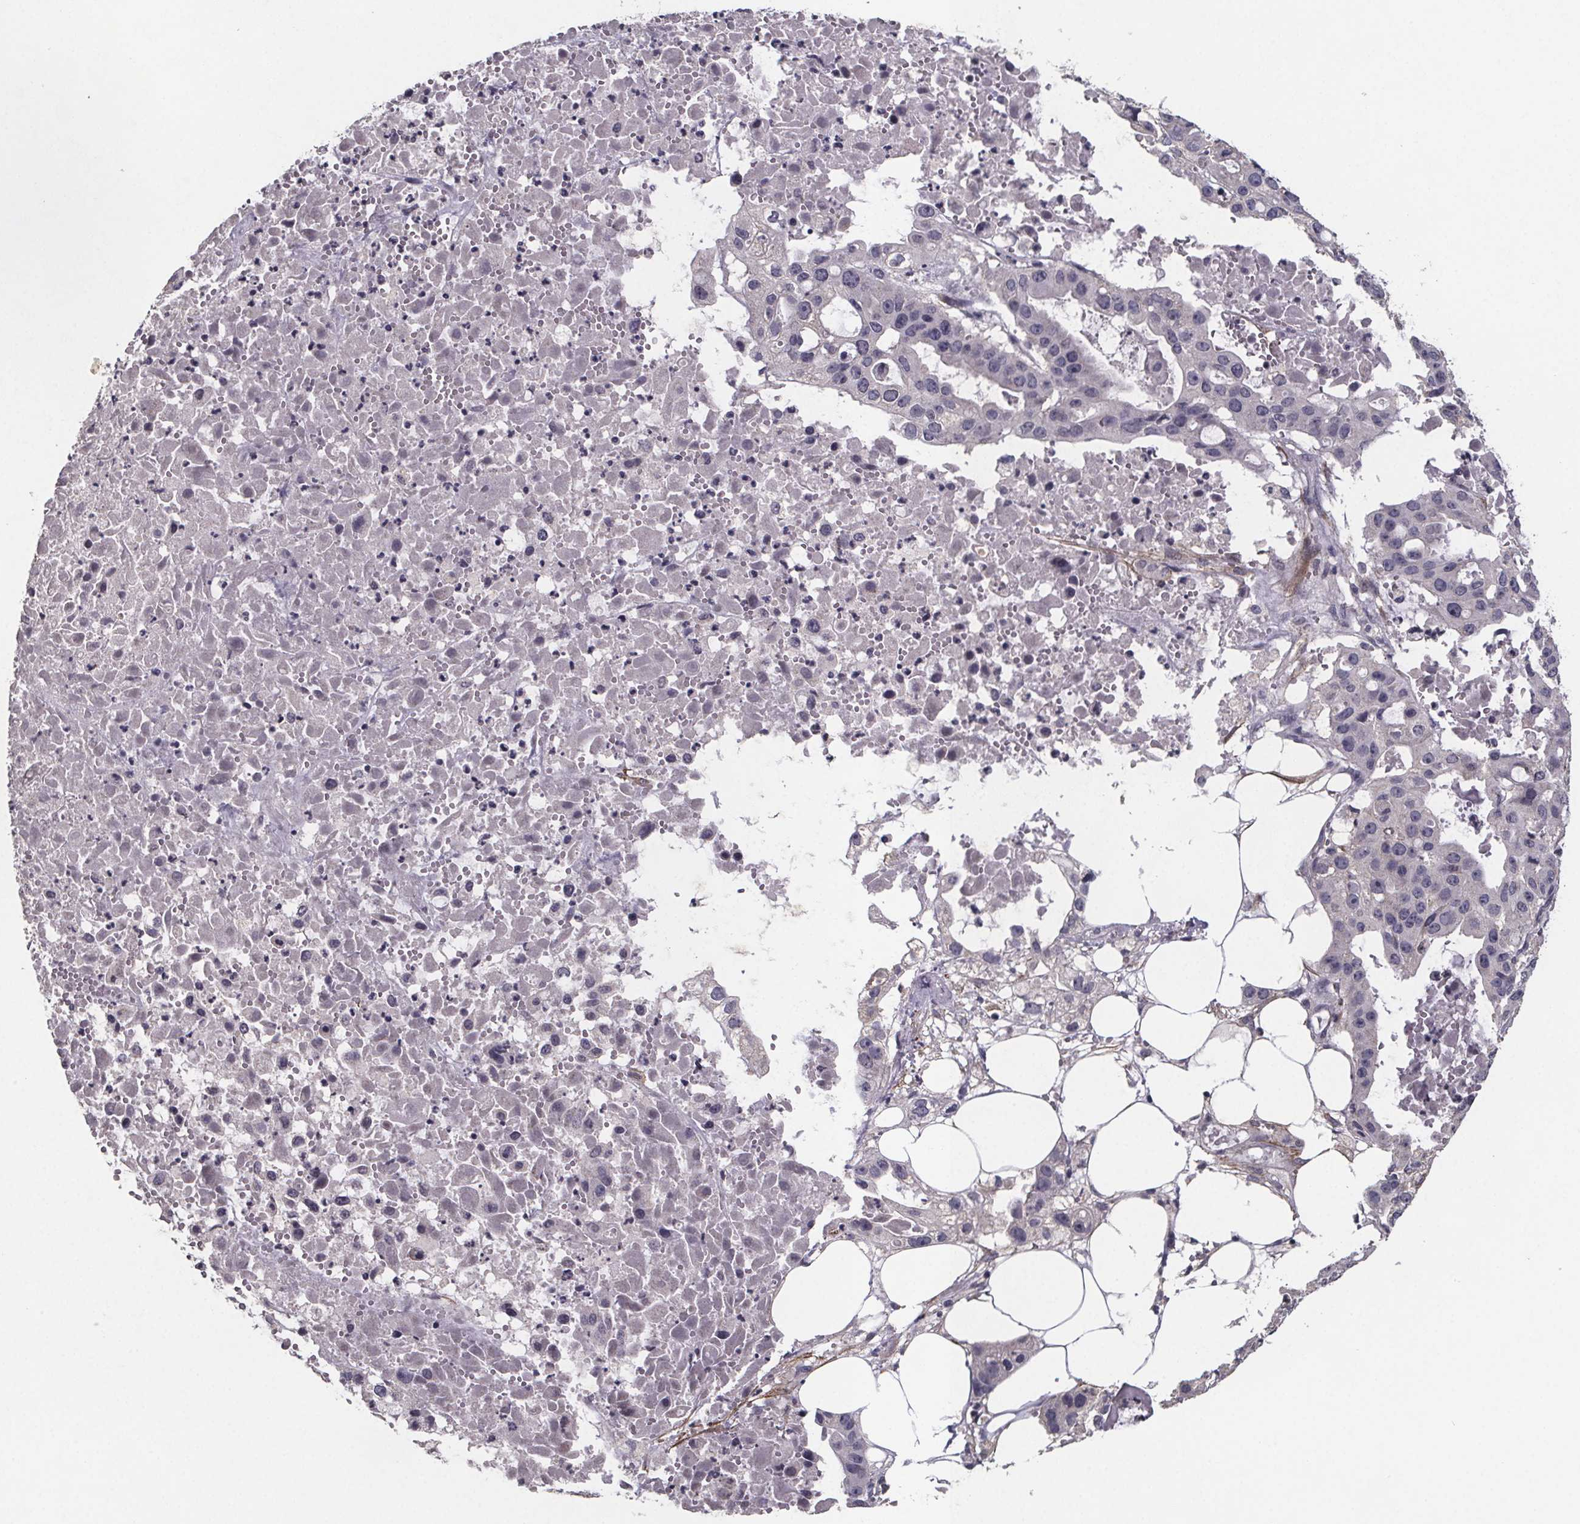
{"staining": {"intensity": "negative", "quantity": "none", "location": "none"}, "tissue": "ovarian cancer", "cell_type": "Tumor cells", "image_type": "cancer", "snomed": [{"axis": "morphology", "description": "Cystadenocarcinoma, serous, NOS"}, {"axis": "topography", "description": "Ovary"}], "caption": "IHC photomicrograph of human ovarian cancer stained for a protein (brown), which shows no positivity in tumor cells. The staining was performed using DAB (3,3'-diaminobenzidine) to visualize the protein expression in brown, while the nuclei were stained in blue with hematoxylin (Magnification: 20x).", "gene": "PALLD", "patient": {"sex": "female", "age": 56}}